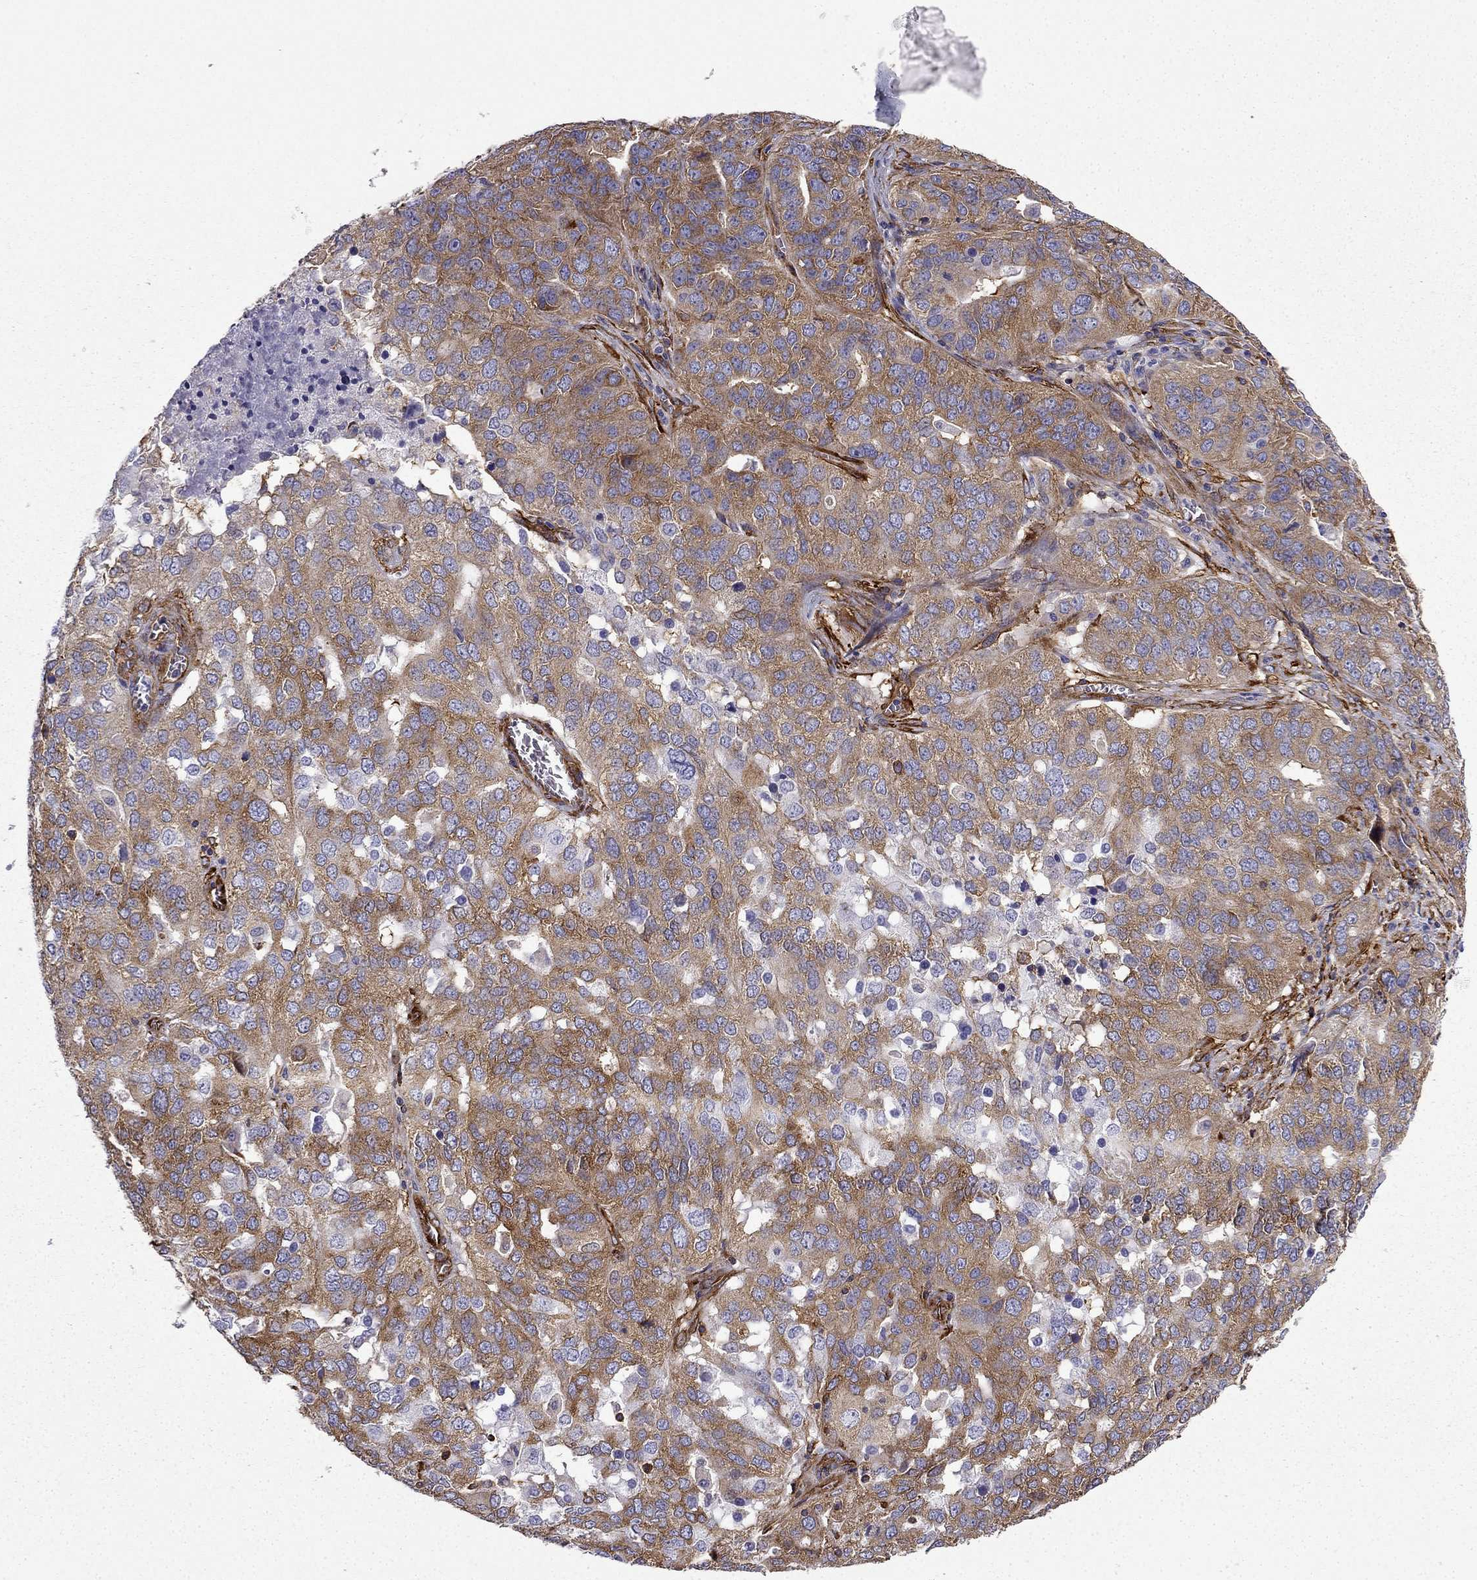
{"staining": {"intensity": "moderate", "quantity": ">75%", "location": "cytoplasmic/membranous"}, "tissue": "ovarian cancer", "cell_type": "Tumor cells", "image_type": "cancer", "snomed": [{"axis": "morphology", "description": "Carcinoma, endometroid"}, {"axis": "topography", "description": "Soft tissue"}, {"axis": "topography", "description": "Ovary"}], "caption": "There is medium levels of moderate cytoplasmic/membranous staining in tumor cells of endometroid carcinoma (ovarian), as demonstrated by immunohistochemical staining (brown color).", "gene": "MAP4", "patient": {"sex": "female", "age": 52}}